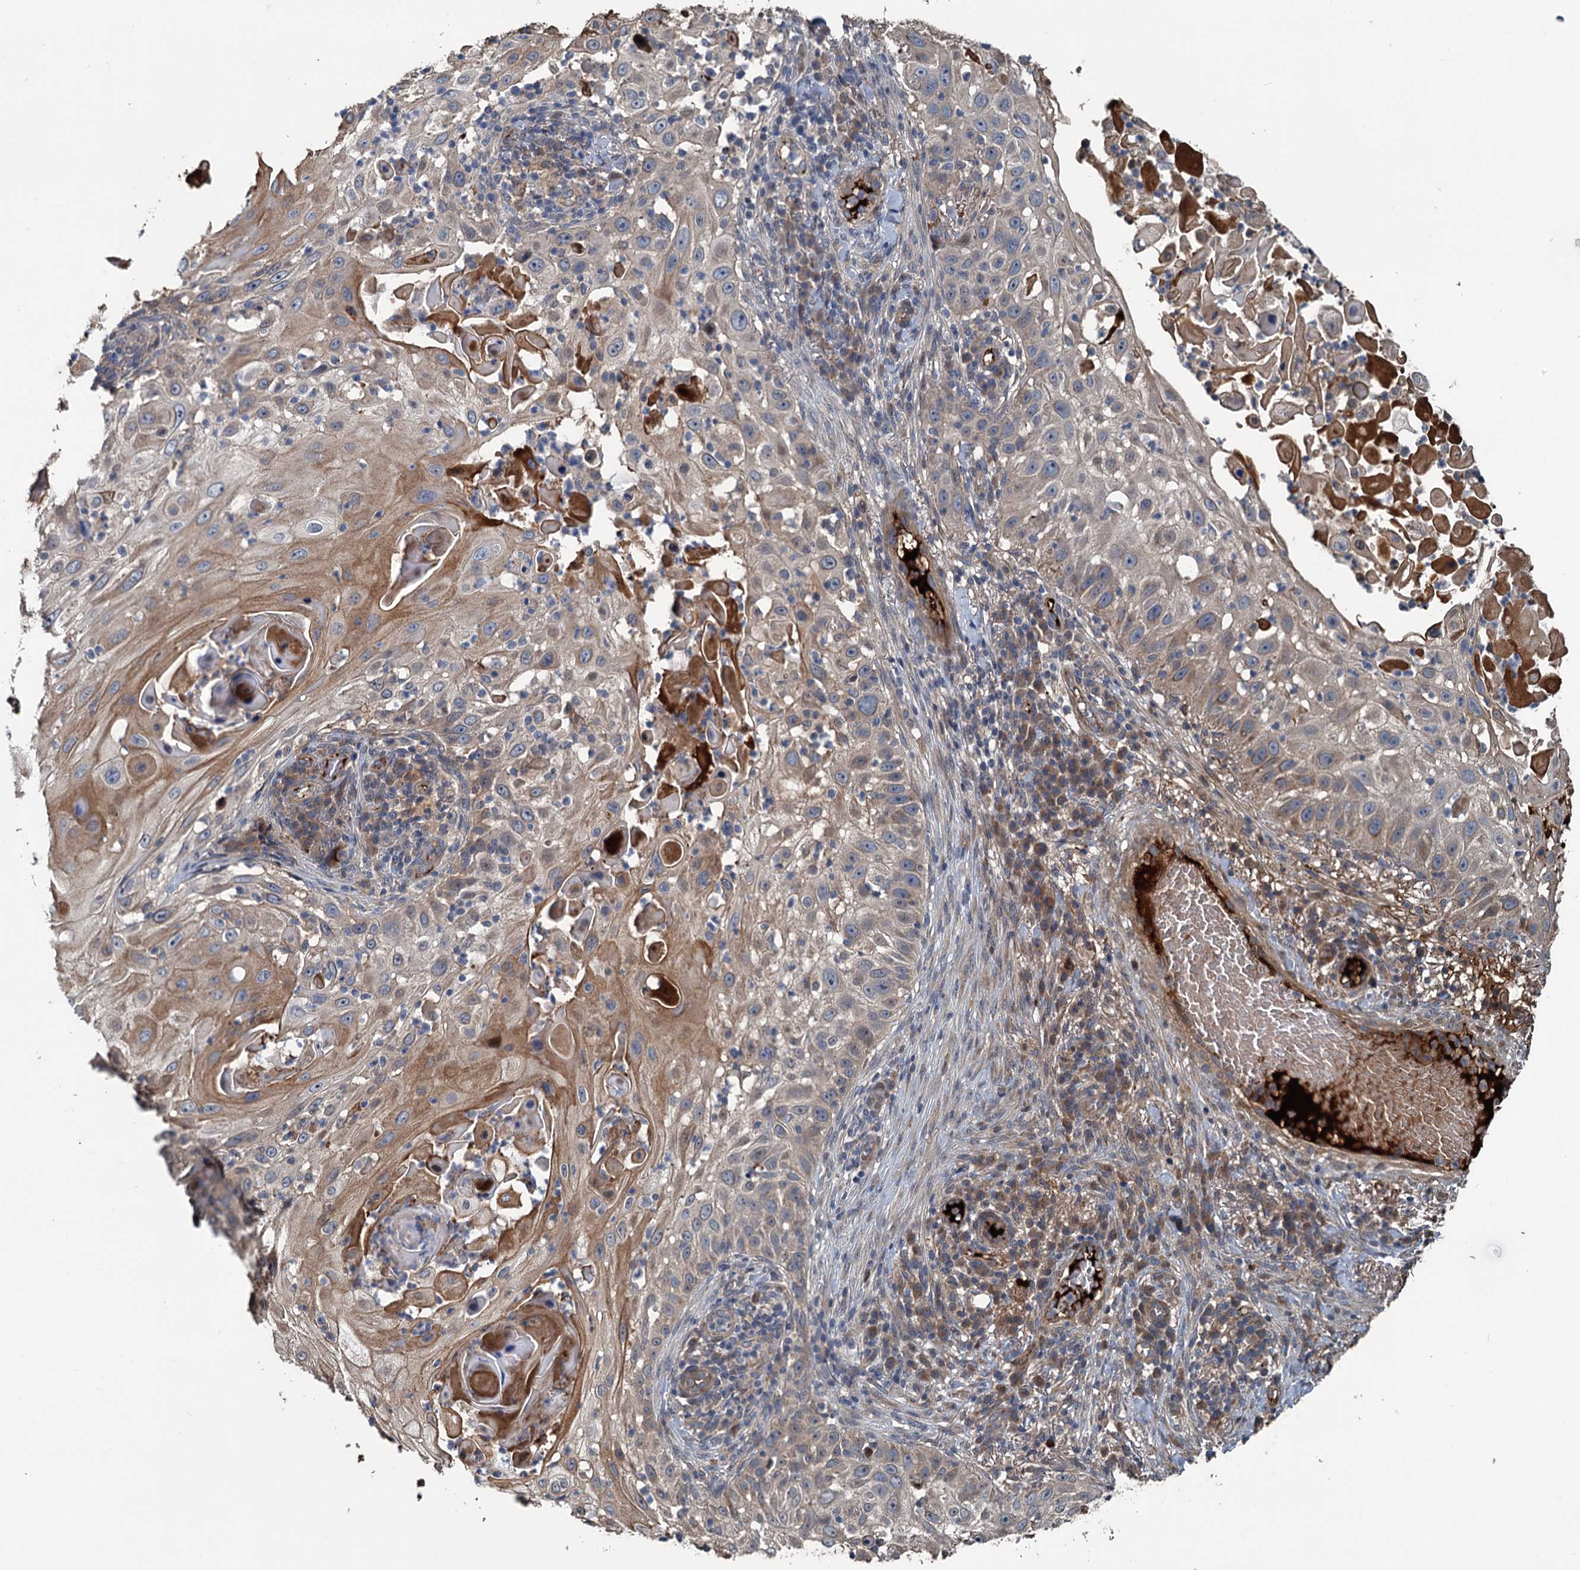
{"staining": {"intensity": "moderate", "quantity": "25%-75%", "location": "cytoplasmic/membranous"}, "tissue": "skin cancer", "cell_type": "Tumor cells", "image_type": "cancer", "snomed": [{"axis": "morphology", "description": "Squamous cell carcinoma, NOS"}, {"axis": "topography", "description": "Skin"}], "caption": "Immunohistochemical staining of human skin squamous cell carcinoma exhibits medium levels of moderate cytoplasmic/membranous protein staining in about 25%-75% of tumor cells. (DAB = brown stain, brightfield microscopy at high magnification).", "gene": "TEDC1", "patient": {"sex": "female", "age": 44}}